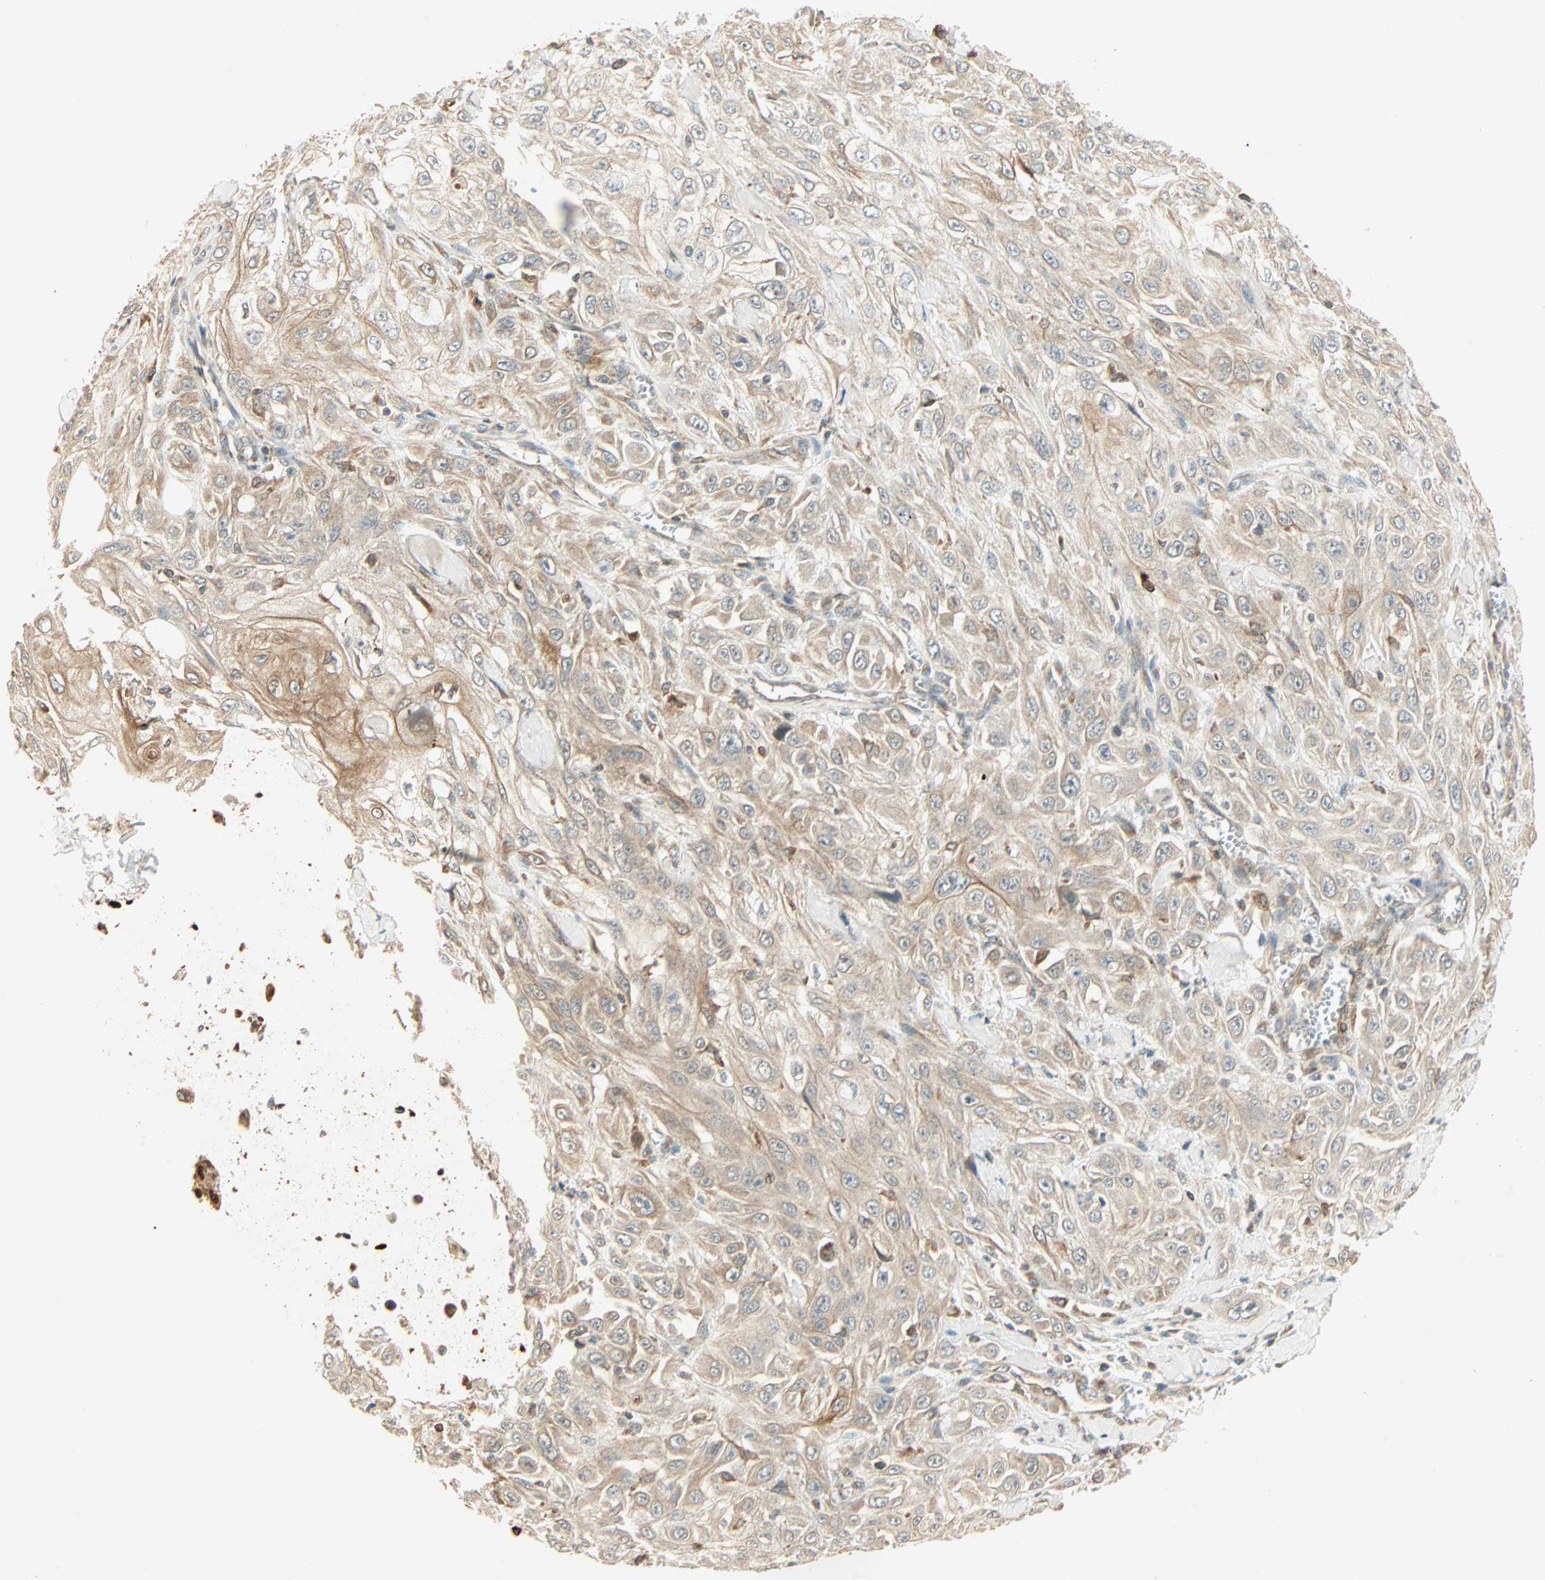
{"staining": {"intensity": "weak", "quantity": ">75%", "location": "cytoplasmic/membranous"}, "tissue": "skin cancer", "cell_type": "Tumor cells", "image_type": "cancer", "snomed": [{"axis": "morphology", "description": "Squamous cell carcinoma, NOS"}, {"axis": "morphology", "description": "Squamous cell carcinoma, metastatic, NOS"}, {"axis": "topography", "description": "Skin"}, {"axis": "topography", "description": "Lymph node"}], "caption": "This micrograph shows squamous cell carcinoma (skin) stained with immunohistochemistry to label a protein in brown. The cytoplasmic/membranous of tumor cells show weak positivity for the protein. Nuclei are counter-stained blue.", "gene": "PNPLA6", "patient": {"sex": "male", "age": 75}}